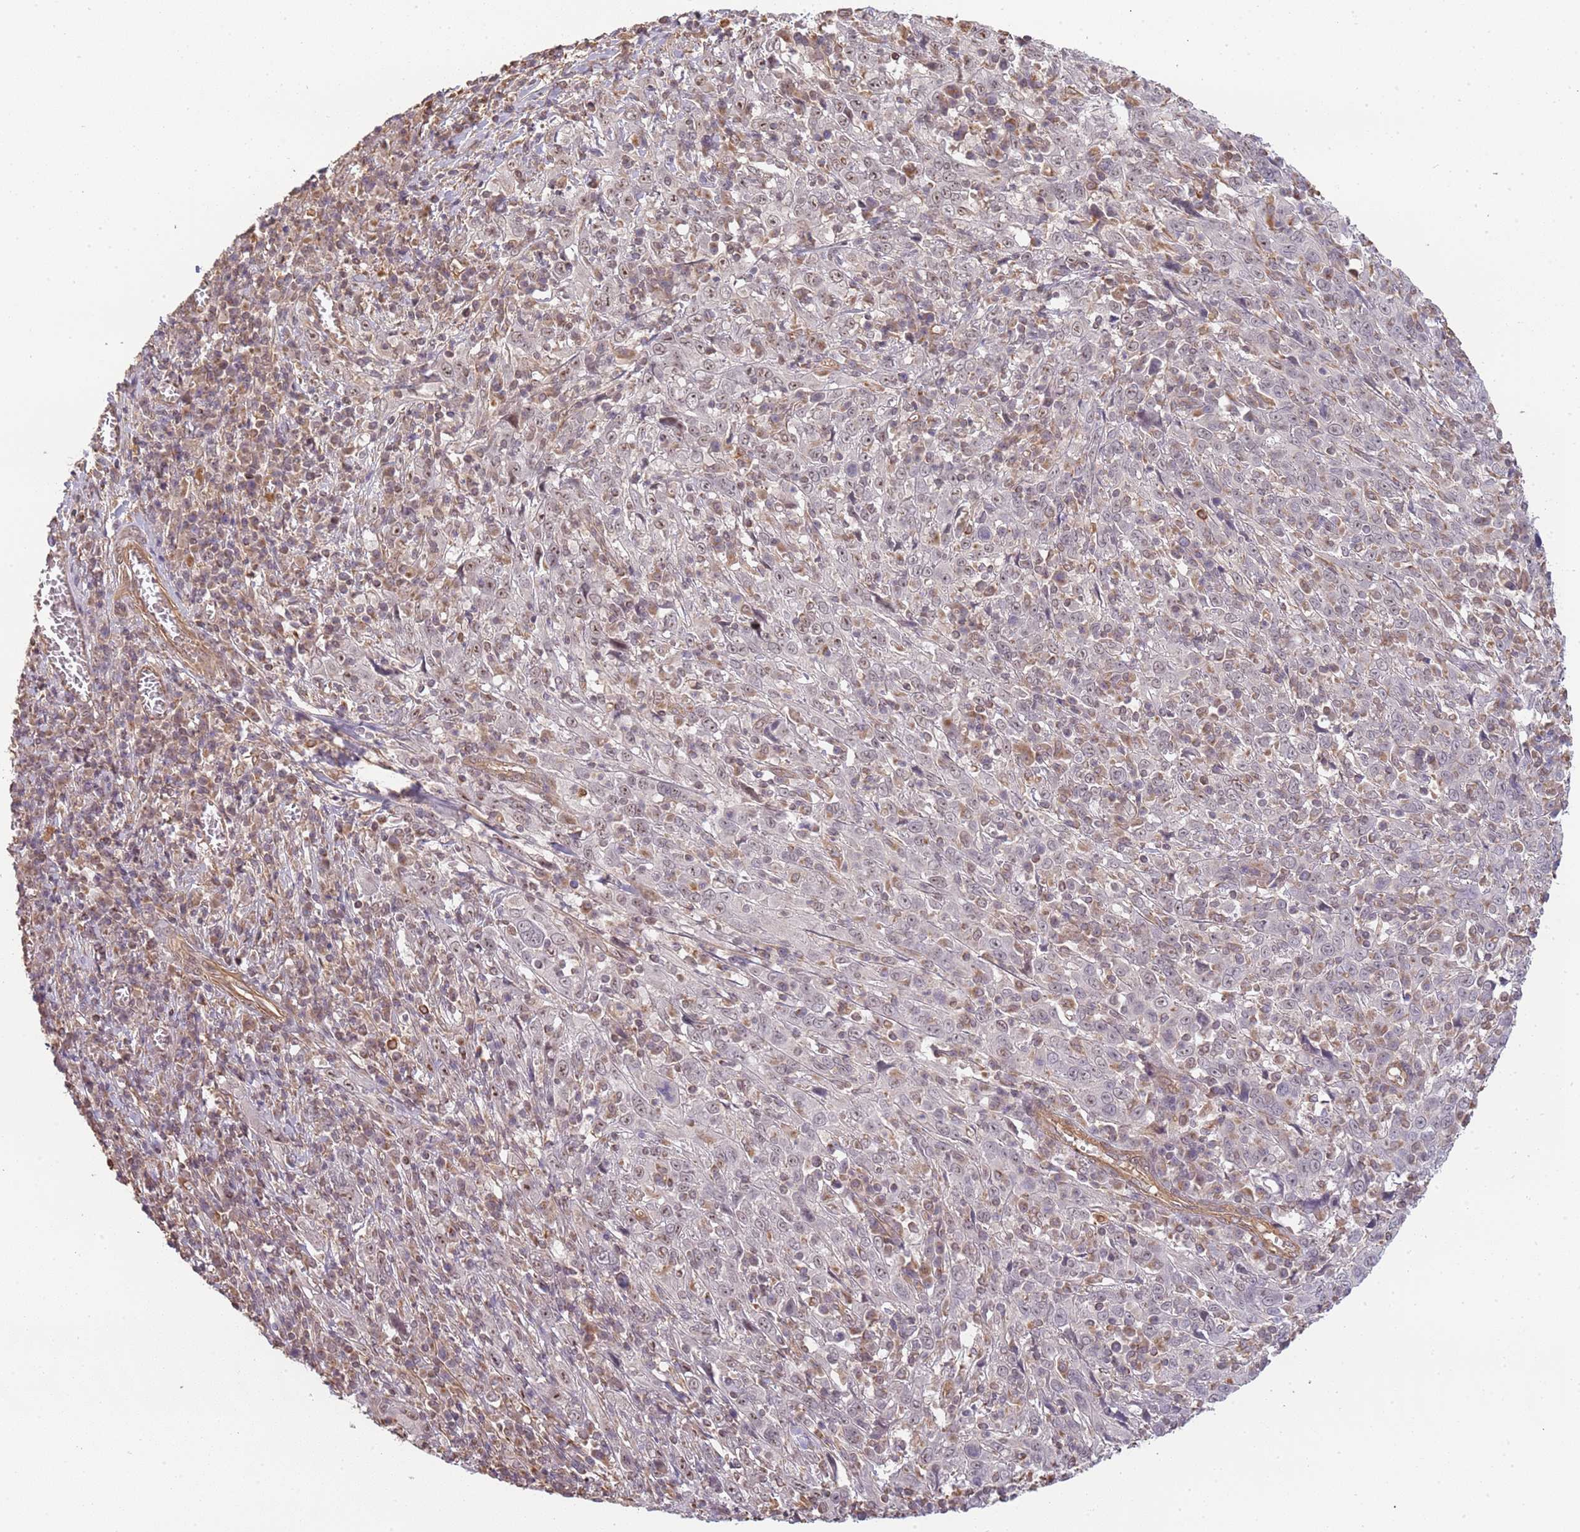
{"staining": {"intensity": "weak", "quantity": "25%-75%", "location": "nuclear"}, "tissue": "cervical cancer", "cell_type": "Tumor cells", "image_type": "cancer", "snomed": [{"axis": "morphology", "description": "Squamous cell carcinoma, NOS"}, {"axis": "topography", "description": "Cervix"}], "caption": "Brown immunohistochemical staining in human cervical cancer (squamous cell carcinoma) shows weak nuclear expression in approximately 25%-75% of tumor cells.", "gene": "SURF2", "patient": {"sex": "female", "age": 46}}